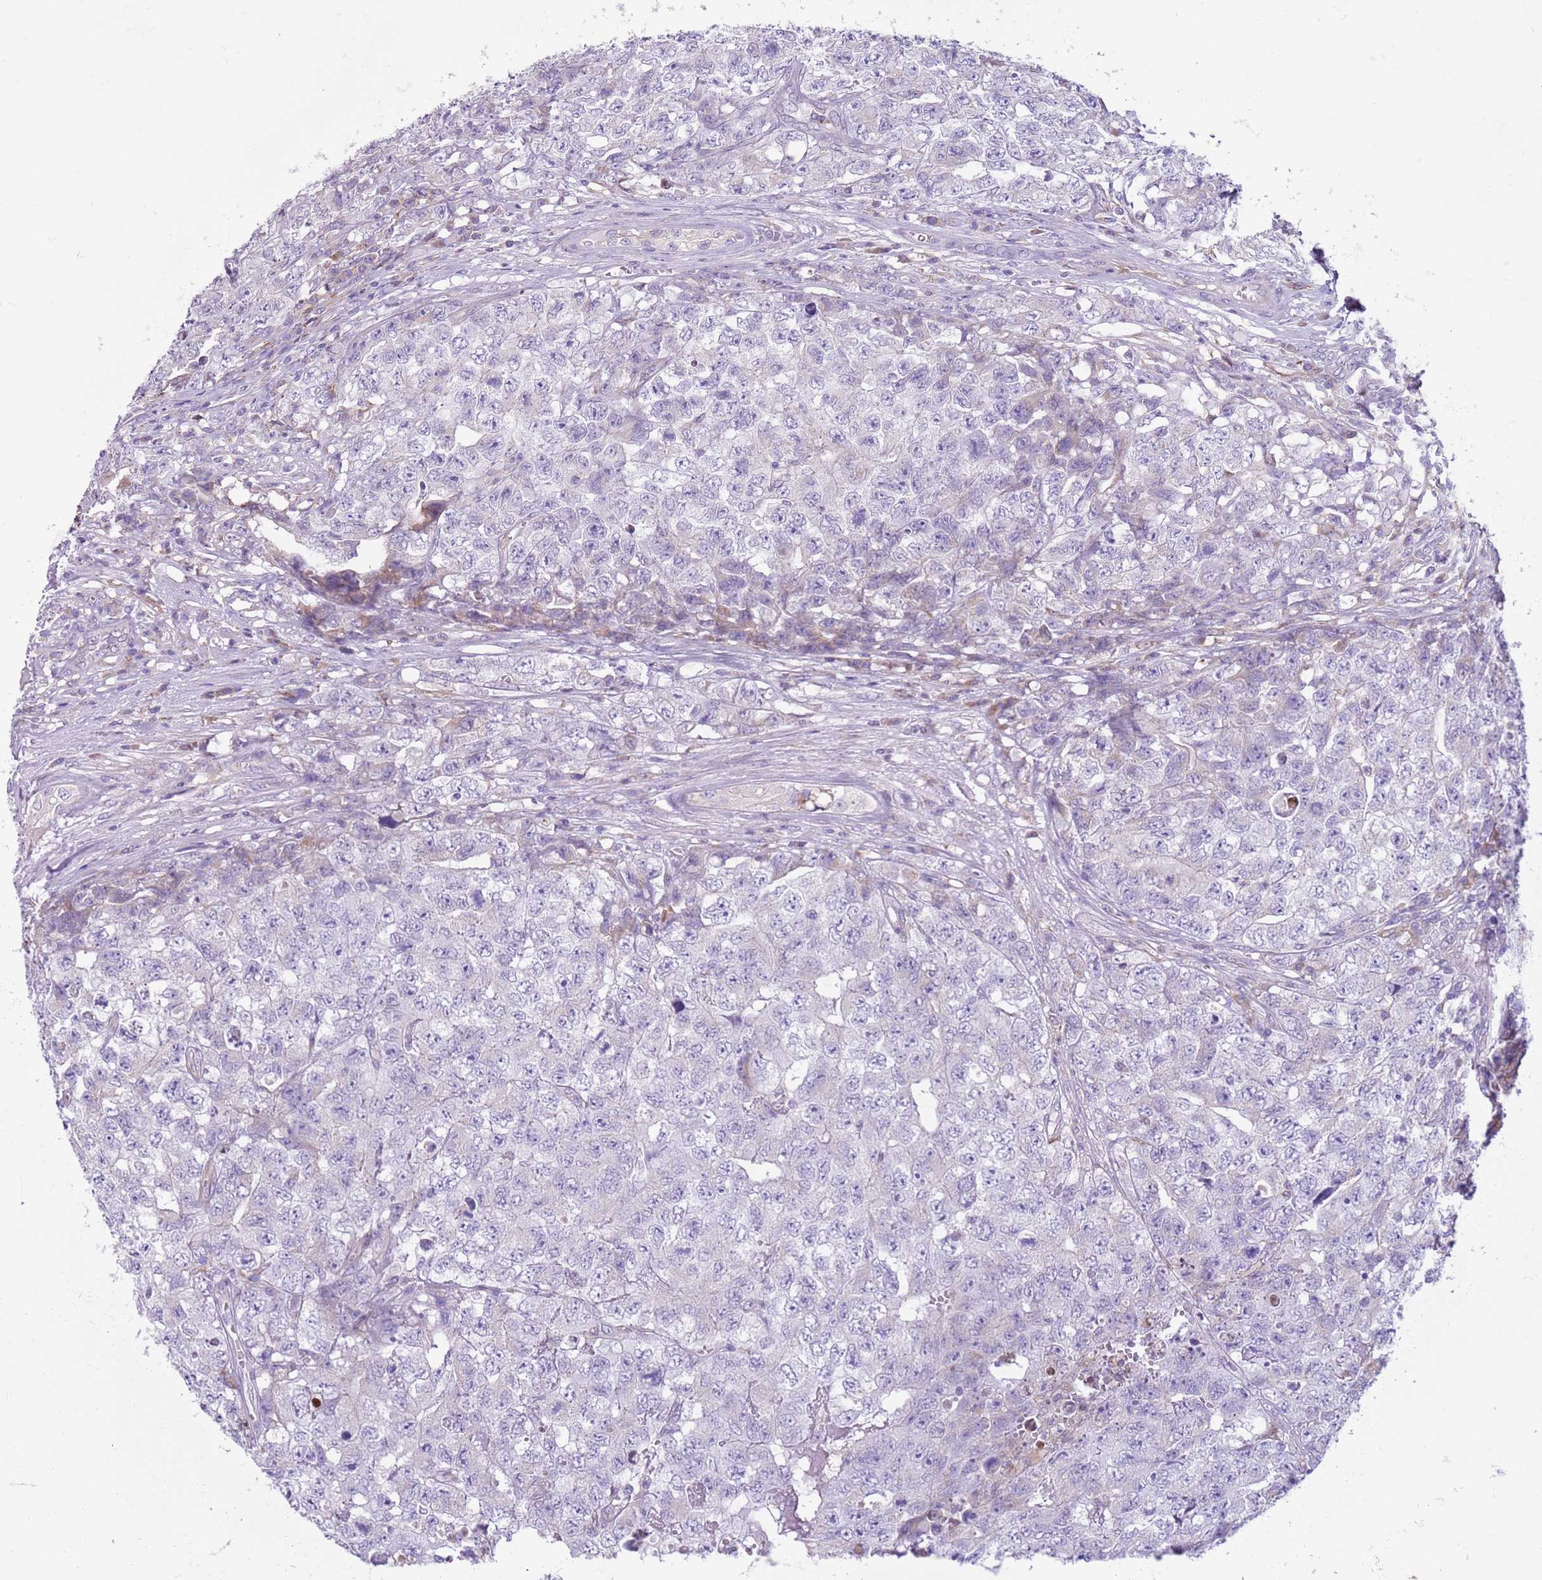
{"staining": {"intensity": "negative", "quantity": "none", "location": "none"}, "tissue": "testis cancer", "cell_type": "Tumor cells", "image_type": "cancer", "snomed": [{"axis": "morphology", "description": "Carcinoma, Embryonal, NOS"}, {"axis": "topography", "description": "Testis"}], "caption": "This is an immunohistochemistry micrograph of human embryonal carcinoma (testis). There is no positivity in tumor cells.", "gene": "OAF", "patient": {"sex": "male", "age": 31}}